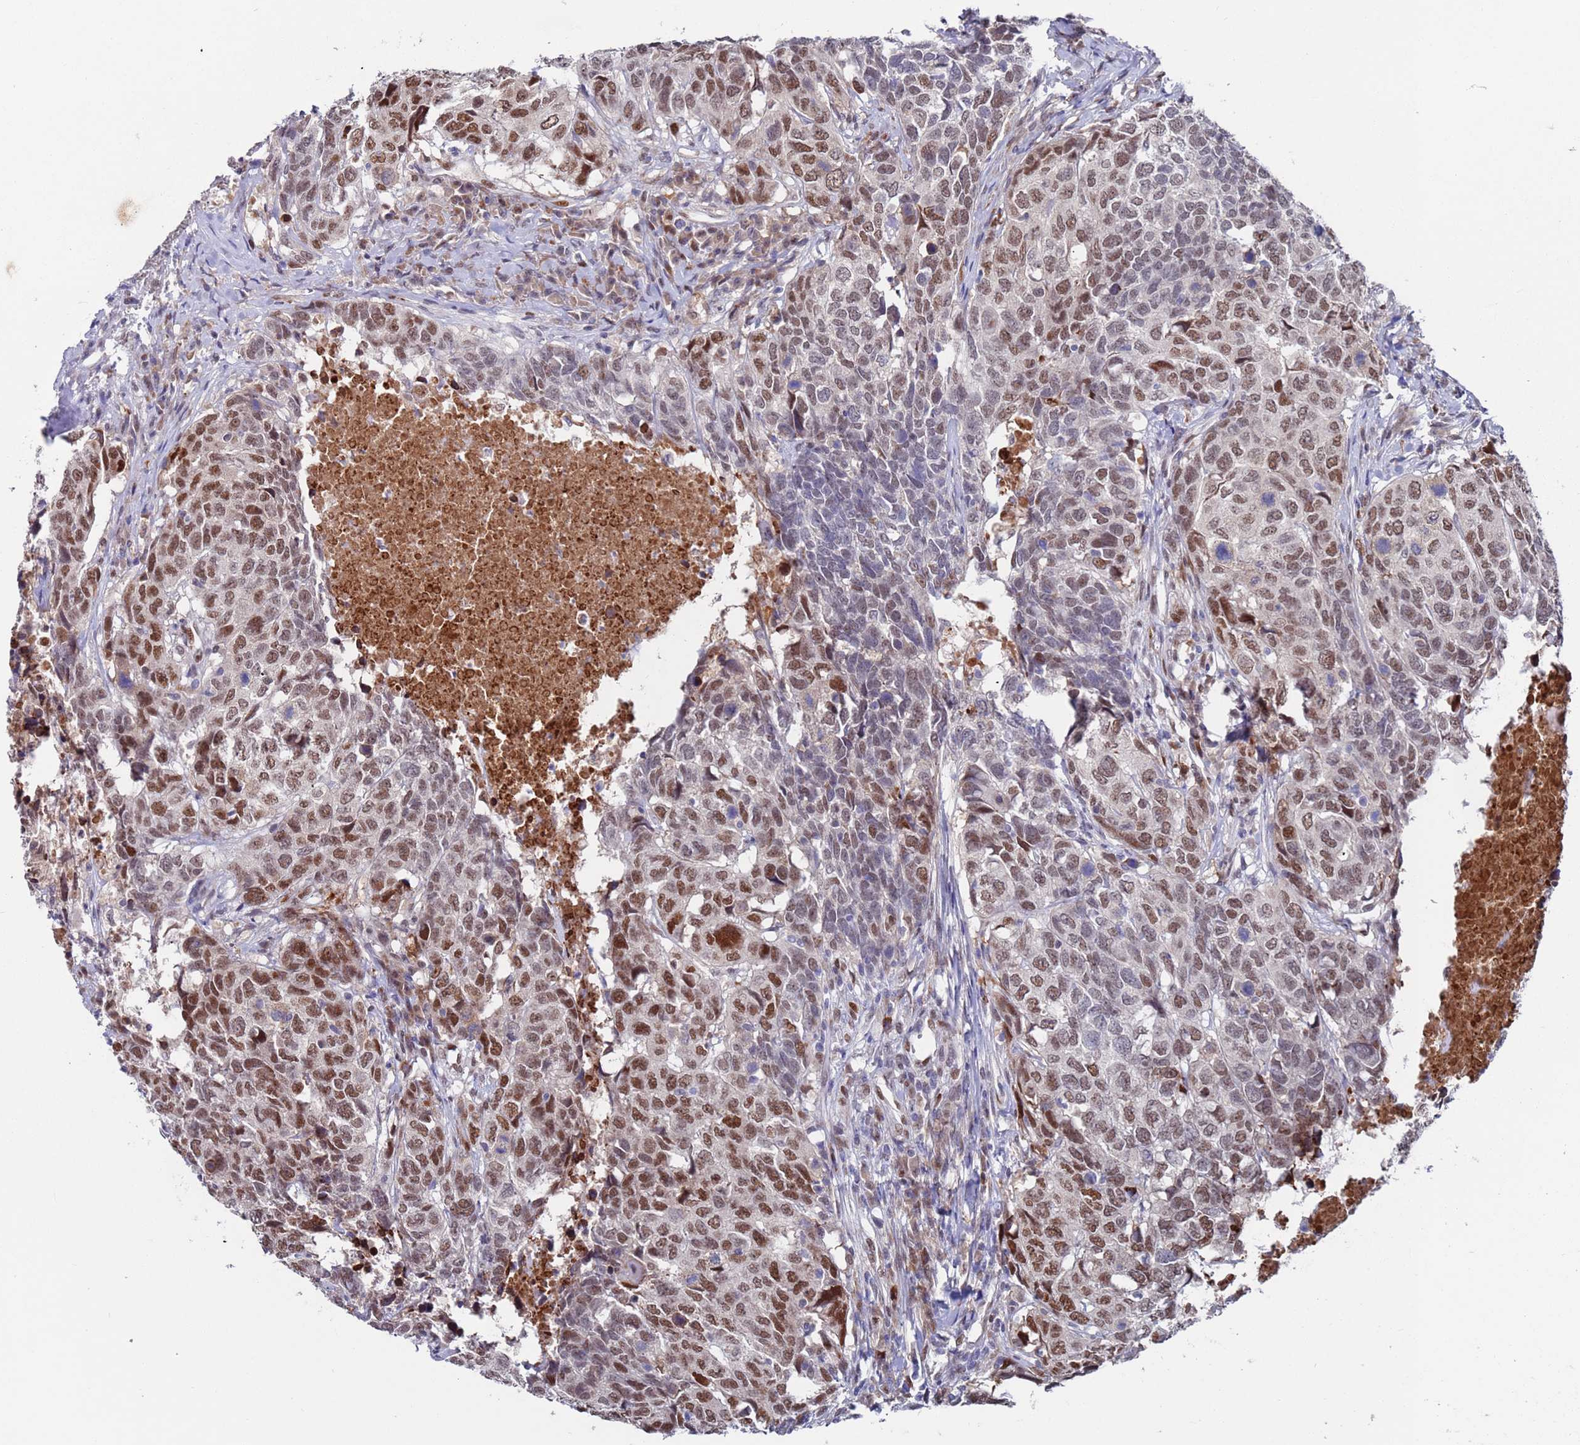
{"staining": {"intensity": "moderate", "quantity": ">75%", "location": "nuclear"}, "tissue": "head and neck cancer", "cell_type": "Tumor cells", "image_type": "cancer", "snomed": [{"axis": "morphology", "description": "Squamous cell carcinoma, NOS"}, {"axis": "topography", "description": "Head-Neck"}], "caption": "Immunohistochemistry (IHC) histopathology image of human squamous cell carcinoma (head and neck) stained for a protein (brown), which displays medium levels of moderate nuclear positivity in approximately >75% of tumor cells.", "gene": "FBXO27", "patient": {"sex": "male", "age": 66}}